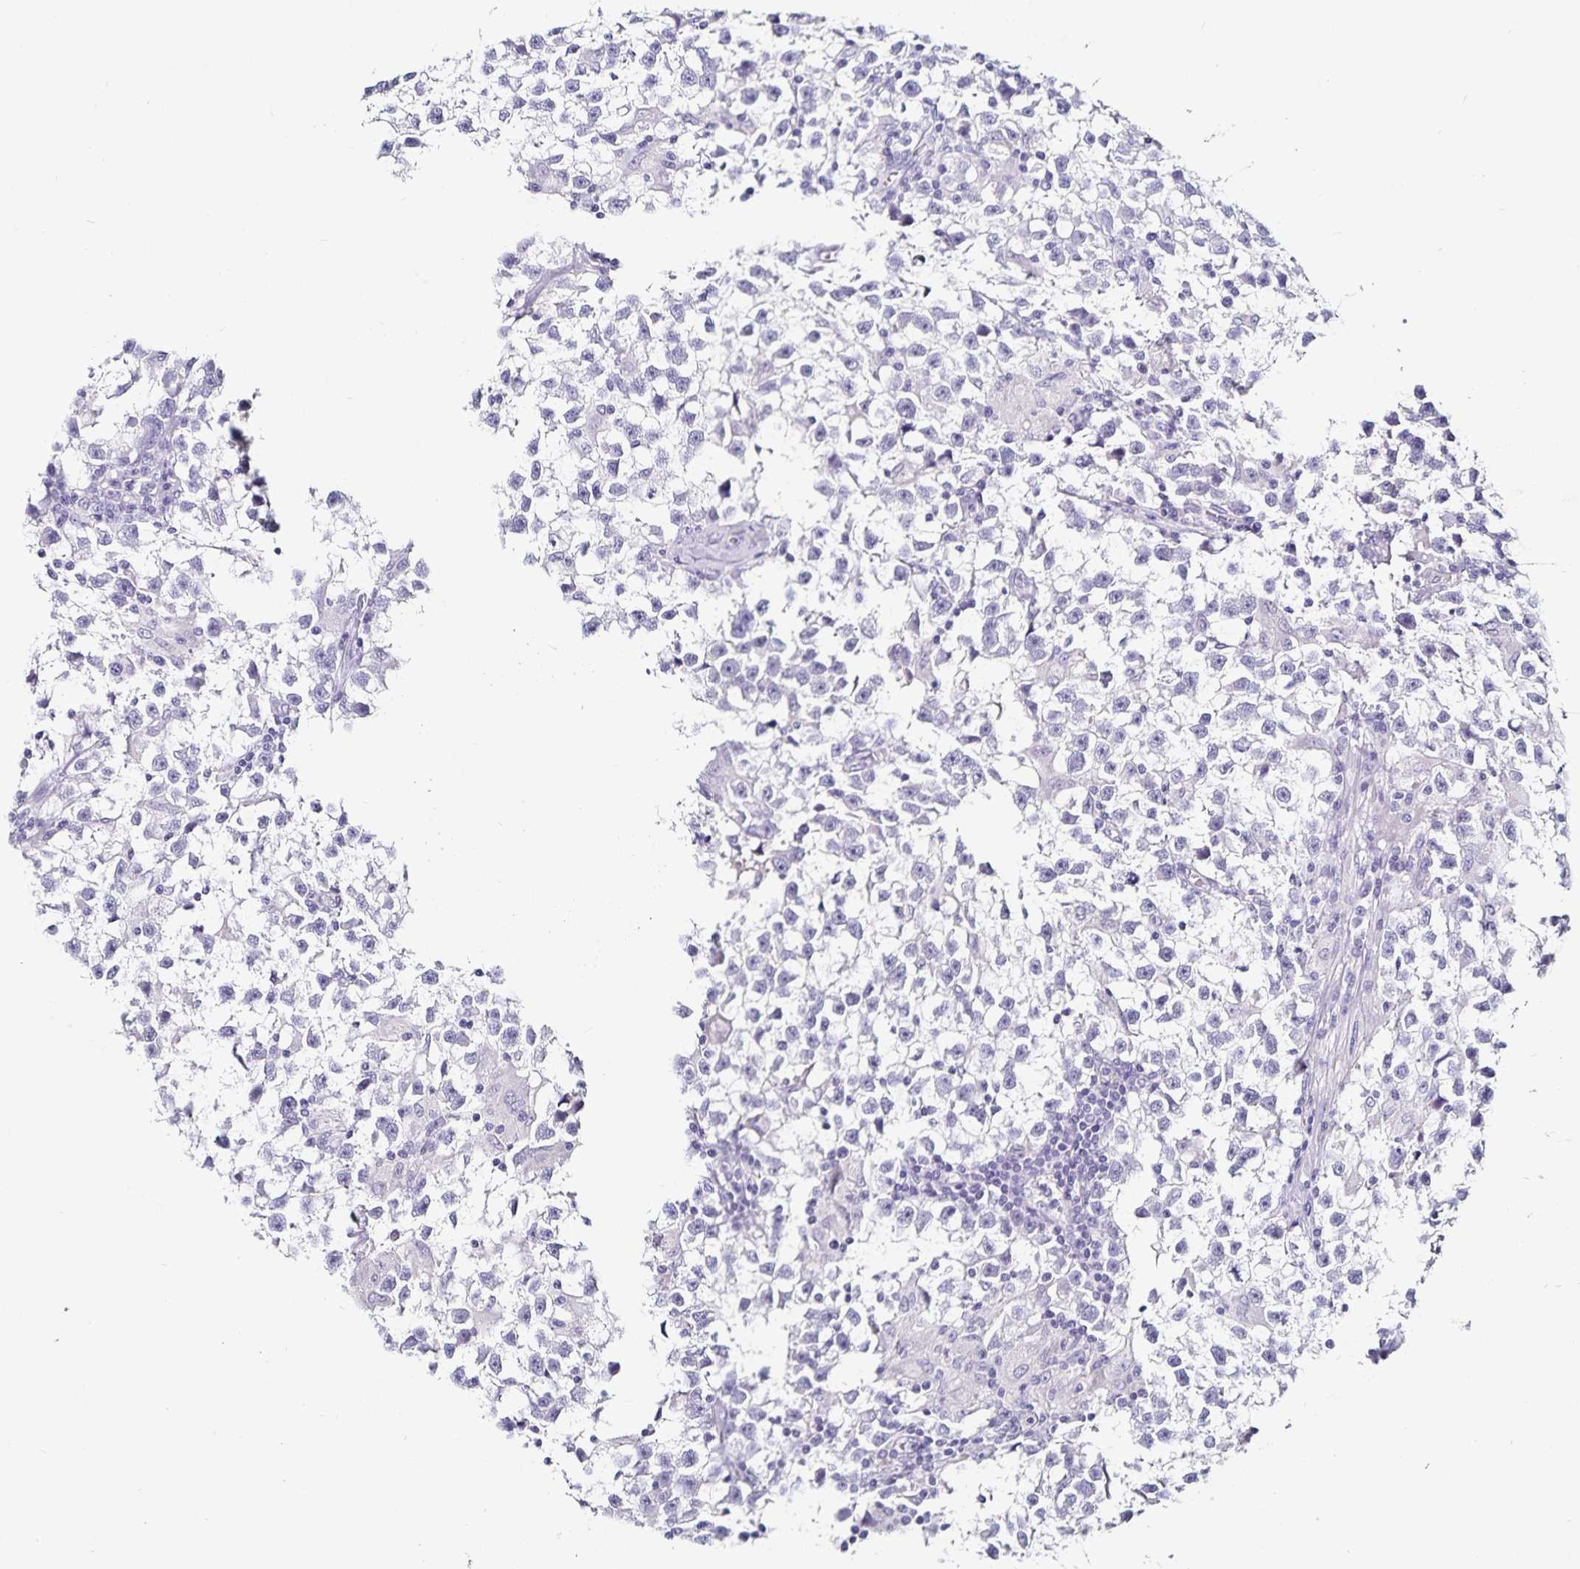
{"staining": {"intensity": "negative", "quantity": "none", "location": "none"}, "tissue": "testis cancer", "cell_type": "Tumor cells", "image_type": "cancer", "snomed": [{"axis": "morphology", "description": "Seminoma, NOS"}, {"axis": "topography", "description": "Testis"}], "caption": "Tumor cells show no significant protein staining in testis seminoma.", "gene": "TTR", "patient": {"sex": "male", "age": 31}}